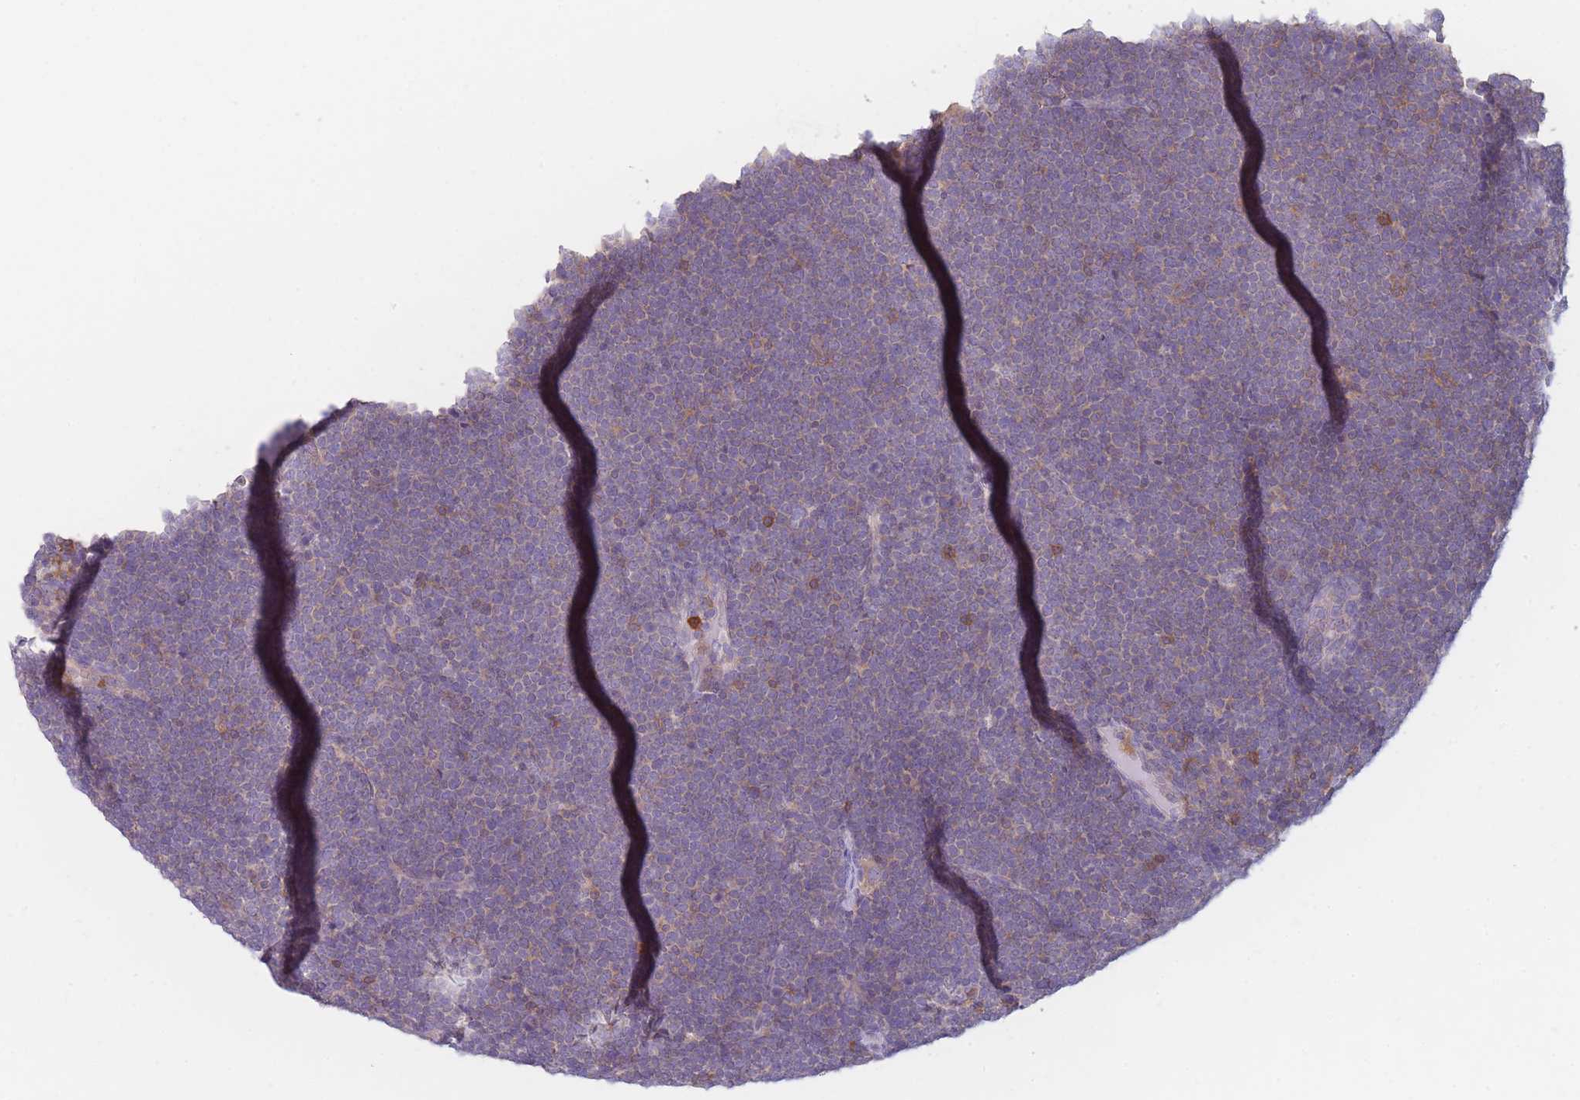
{"staining": {"intensity": "weak", "quantity": "<25%", "location": "cytoplasmic/membranous"}, "tissue": "lymphoma", "cell_type": "Tumor cells", "image_type": "cancer", "snomed": [{"axis": "morphology", "description": "Malignant lymphoma, non-Hodgkin's type, High grade"}, {"axis": "topography", "description": "Lymph node"}], "caption": "An immunohistochemistry (IHC) histopathology image of malignant lymphoma, non-Hodgkin's type (high-grade) is shown. There is no staining in tumor cells of malignant lymphoma, non-Hodgkin's type (high-grade).", "gene": "ST3GAL4", "patient": {"sex": "male", "age": 13}}